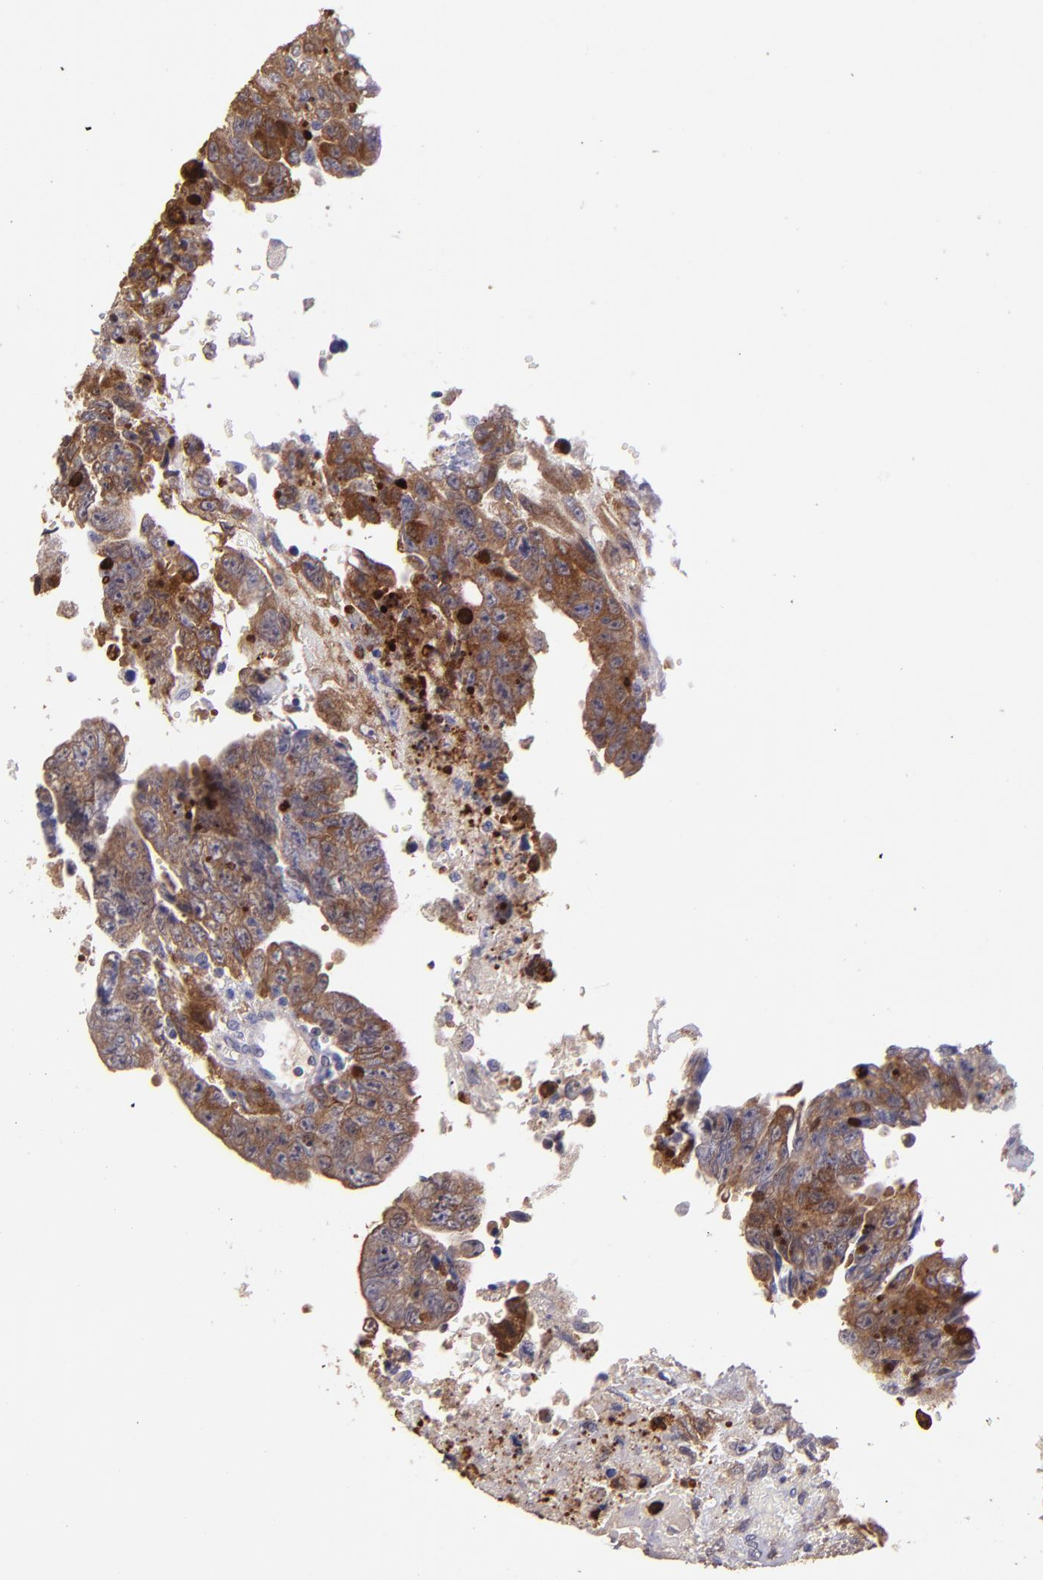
{"staining": {"intensity": "strong", "quantity": ">75%", "location": "cytoplasmic/membranous"}, "tissue": "testis cancer", "cell_type": "Tumor cells", "image_type": "cancer", "snomed": [{"axis": "morphology", "description": "Carcinoma, Embryonal, NOS"}, {"axis": "topography", "description": "Testis"}], "caption": "A histopathology image showing strong cytoplasmic/membranous positivity in approximately >75% of tumor cells in testis cancer (embryonal carcinoma), as visualized by brown immunohistochemical staining.", "gene": "PAPPA", "patient": {"sex": "male", "age": 28}}